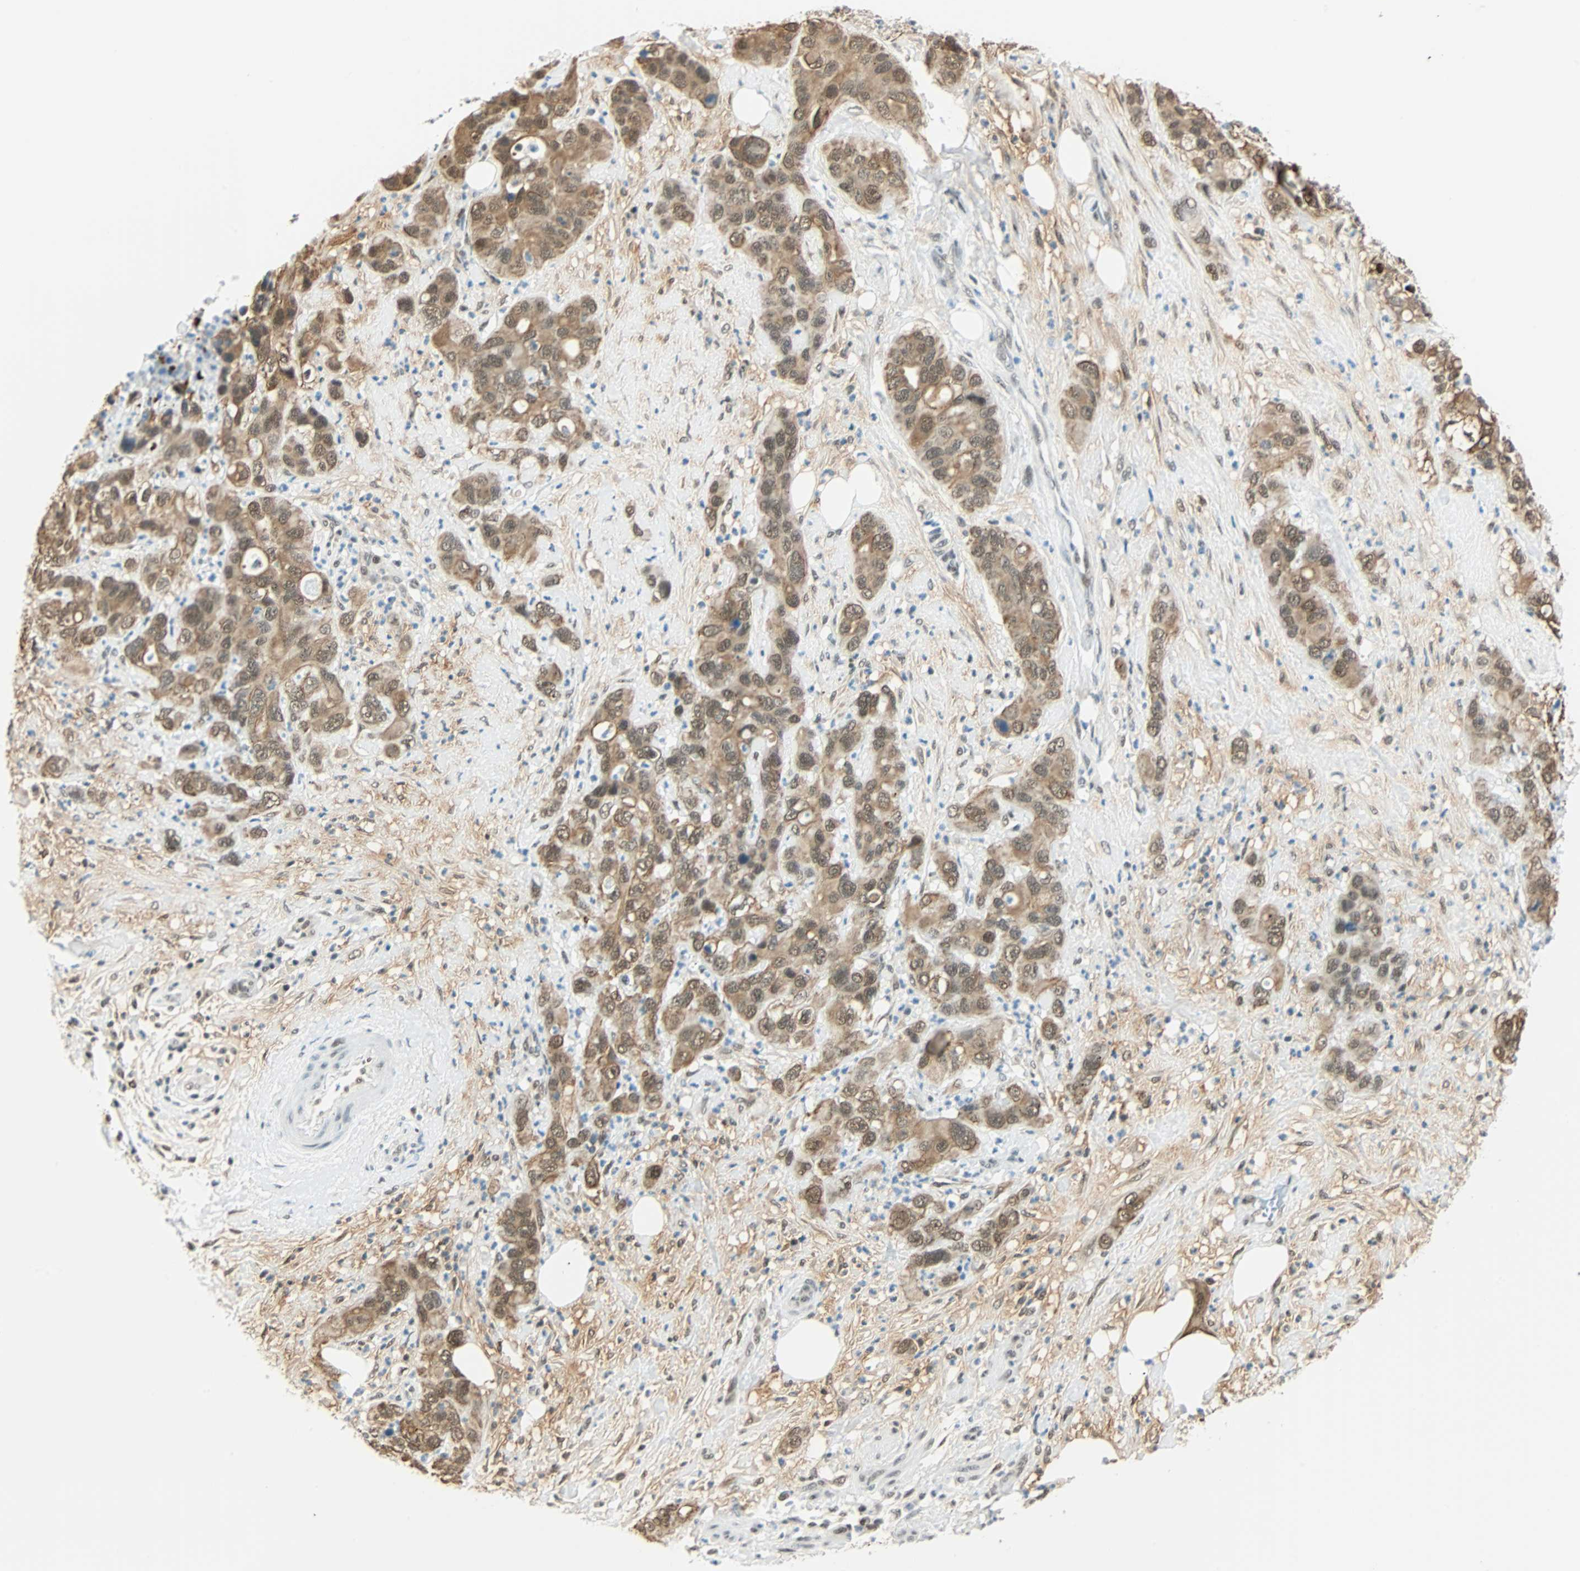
{"staining": {"intensity": "moderate", "quantity": ">75%", "location": "cytoplasmic/membranous,nuclear"}, "tissue": "pancreatic cancer", "cell_type": "Tumor cells", "image_type": "cancer", "snomed": [{"axis": "morphology", "description": "Adenocarcinoma, NOS"}, {"axis": "topography", "description": "Pancreas"}], "caption": "This is a histology image of immunohistochemistry staining of pancreatic cancer, which shows moderate staining in the cytoplasmic/membranous and nuclear of tumor cells.", "gene": "NELFE", "patient": {"sex": "female", "age": 71}}